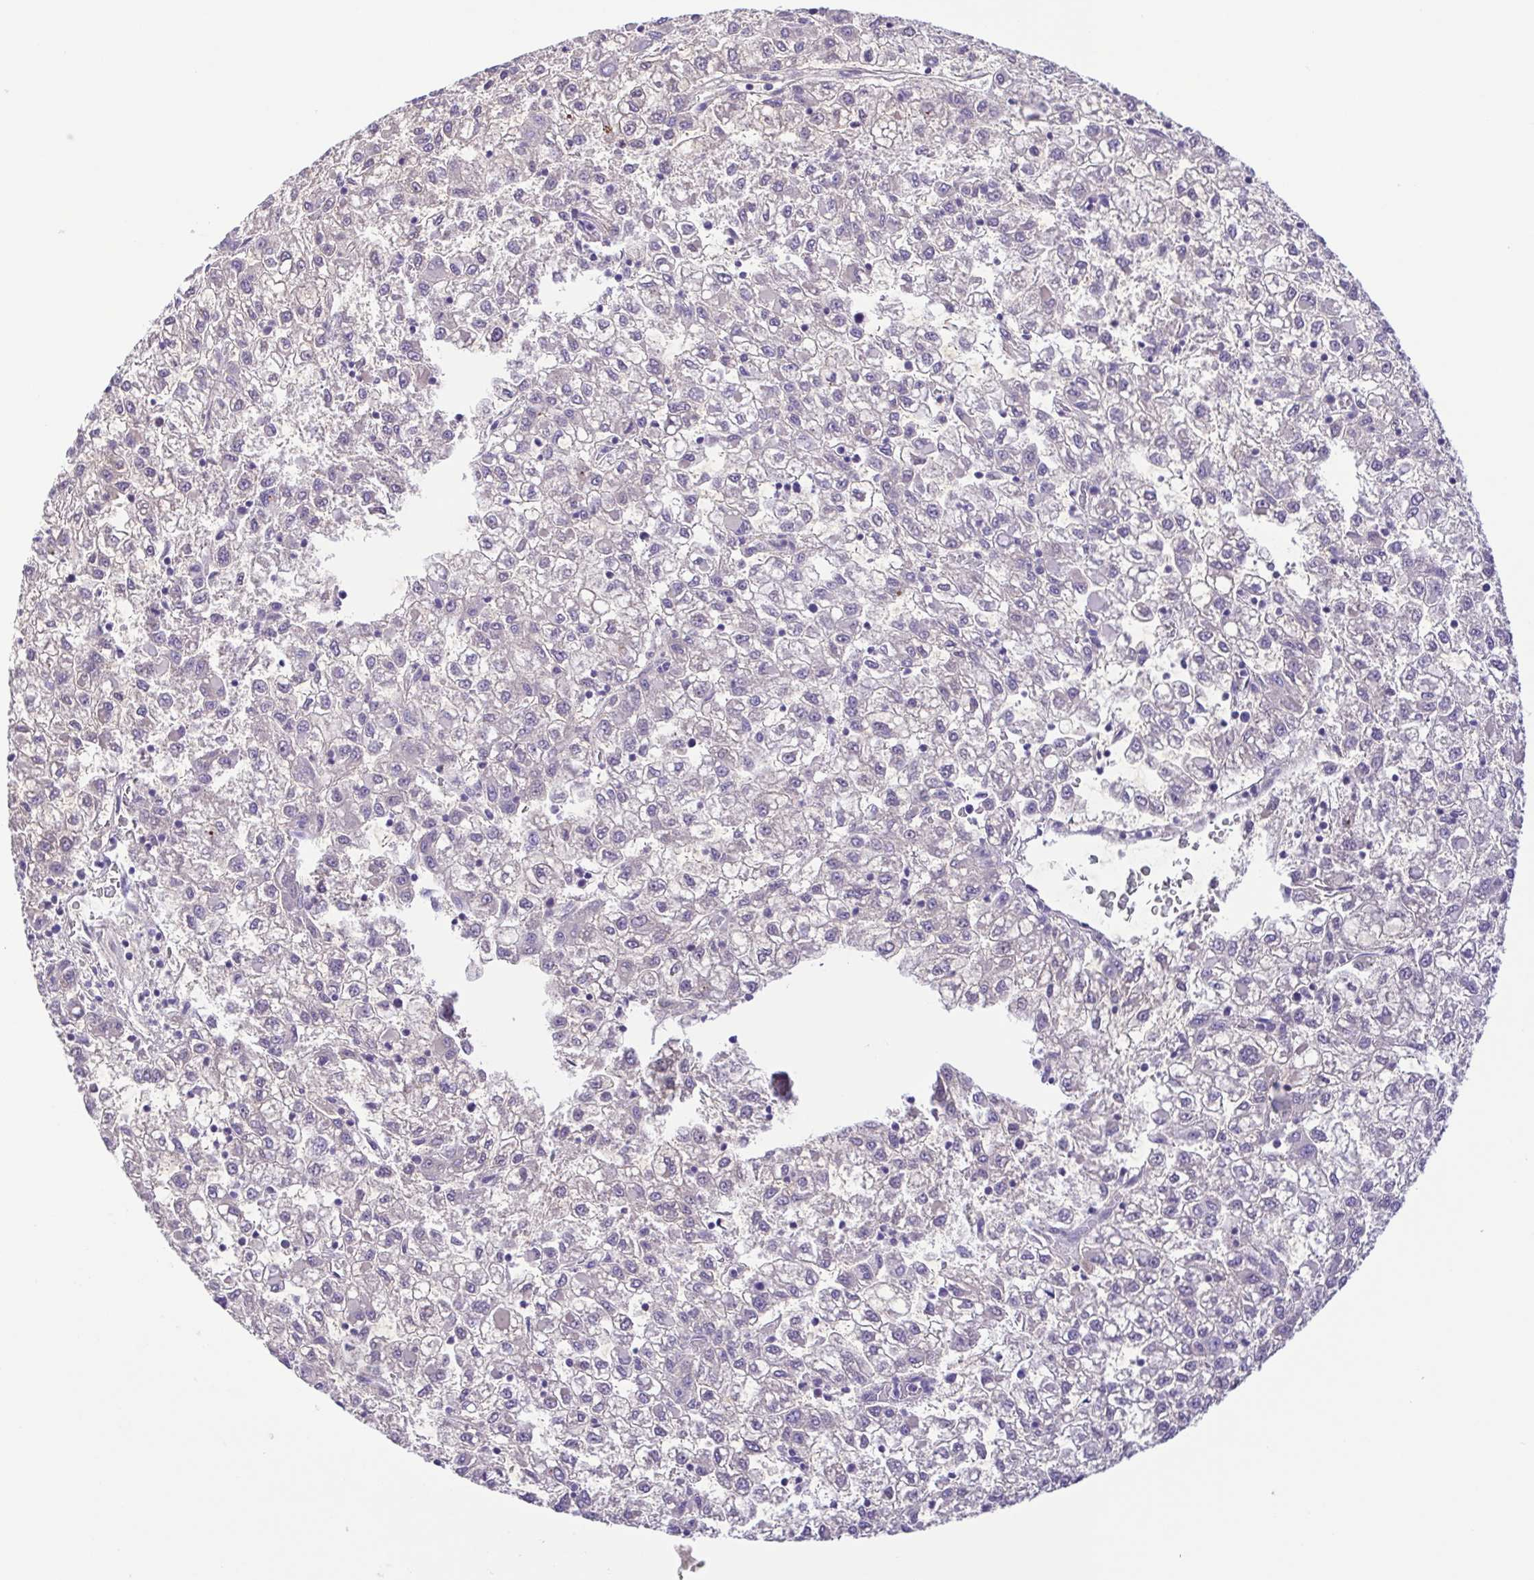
{"staining": {"intensity": "negative", "quantity": "none", "location": "none"}, "tissue": "liver cancer", "cell_type": "Tumor cells", "image_type": "cancer", "snomed": [{"axis": "morphology", "description": "Carcinoma, Hepatocellular, NOS"}, {"axis": "topography", "description": "Liver"}], "caption": "Protein analysis of liver cancer reveals no significant positivity in tumor cells. (Stains: DAB (3,3'-diaminobenzidine) immunohistochemistry (IHC) with hematoxylin counter stain, Microscopy: brightfield microscopy at high magnification).", "gene": "IGFL1", "patient": {"sex": "male", "age": 40}}